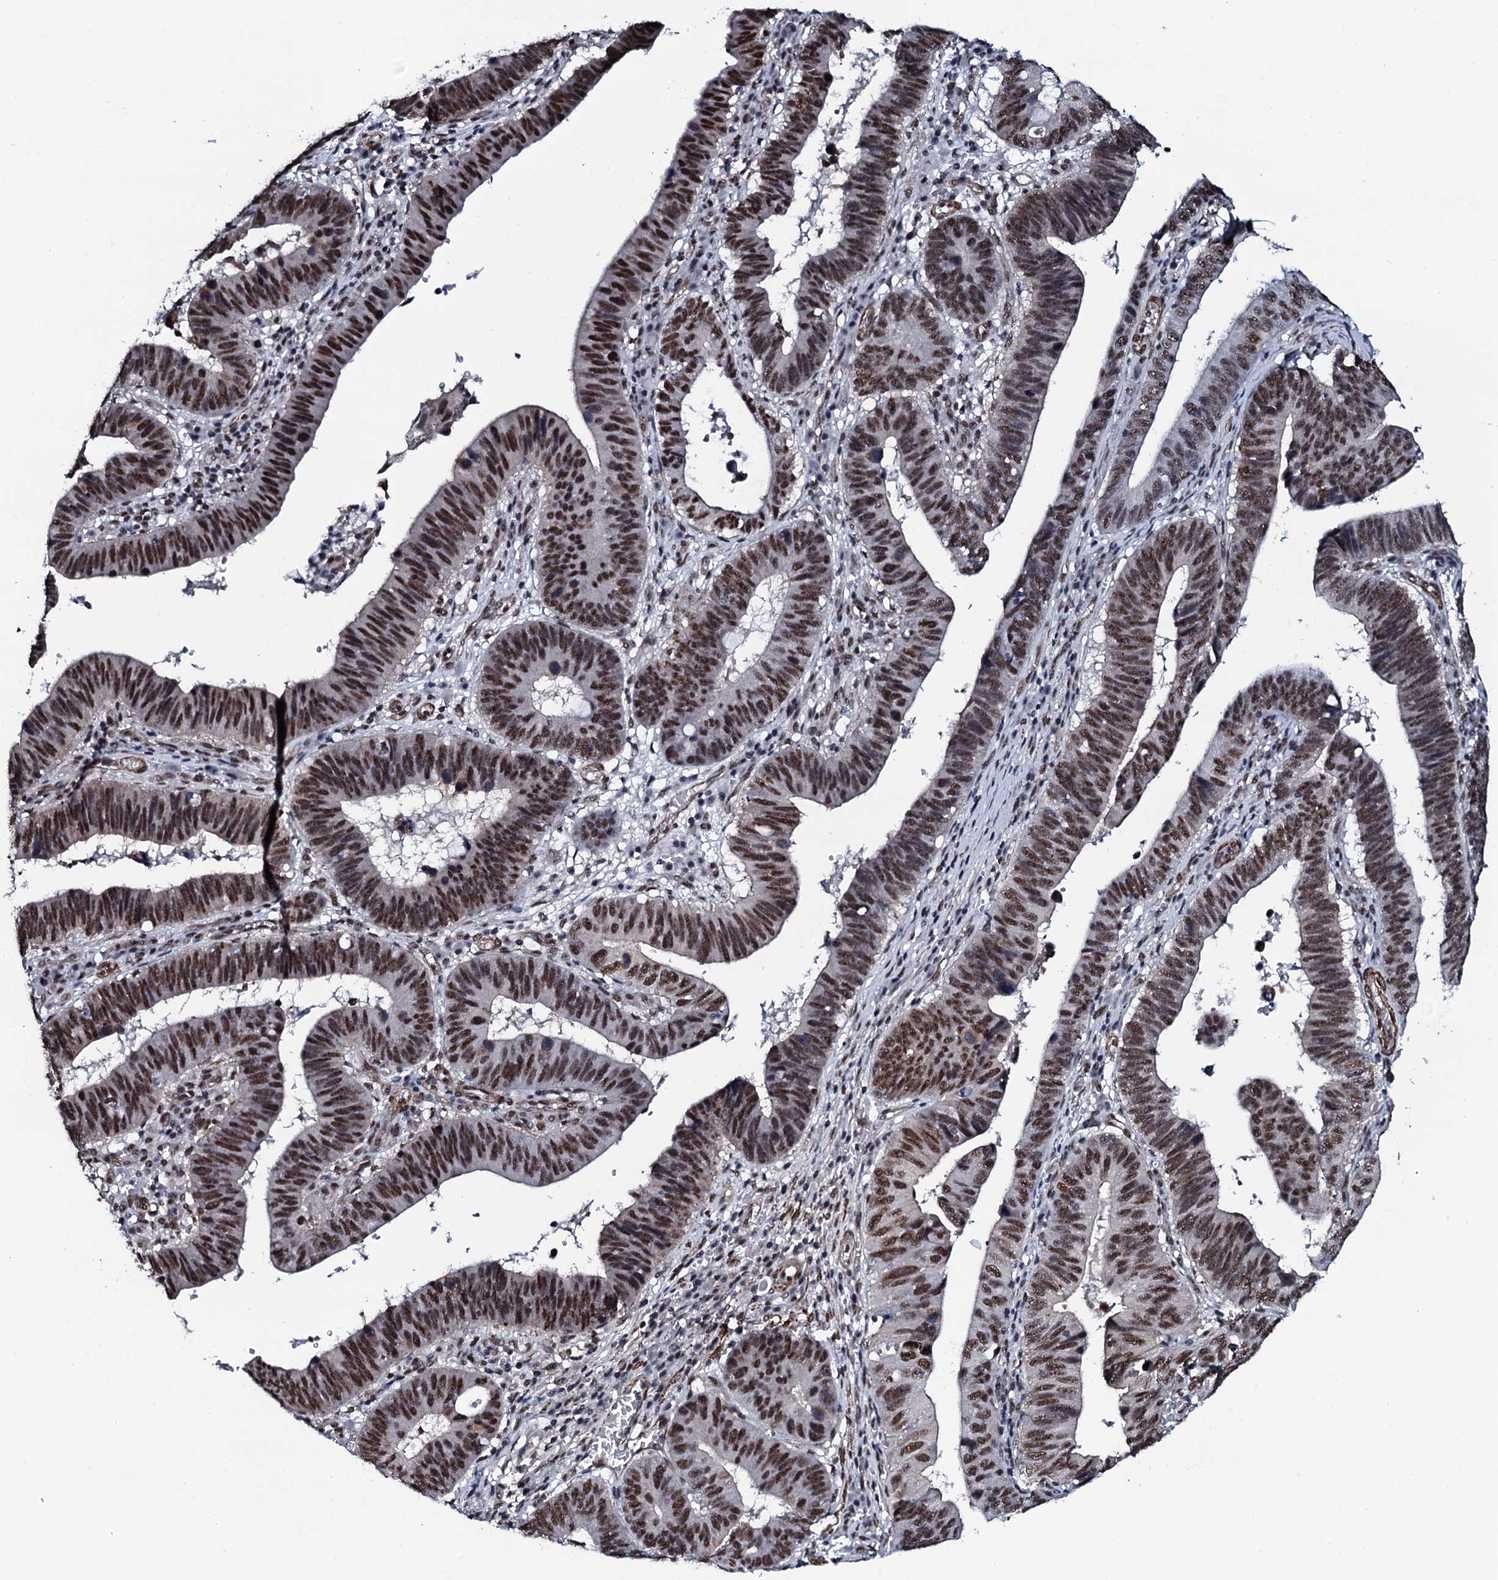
{"staining": {"intensity": "strong", "quantity": ">75%", "location": "nuclear"}, "tissue": "stomach cancer", "cell_type": "Tumor cells", "image_type": "cancer", "snomed": [{"axis": "morphology", "description": "Adenocarcinoma, NOS"}, {"axis": "topography", "description": "Stomach"}], "caption": "Immunohistochemistry micrograph of human adenocarcinoma (stomach) stained for a protein (brown), which reveals high levels of strong nuclear expression in about >75% of tumor cells.", "gene": "CWC15", "patient": {"sex": "male", "age": 59}}